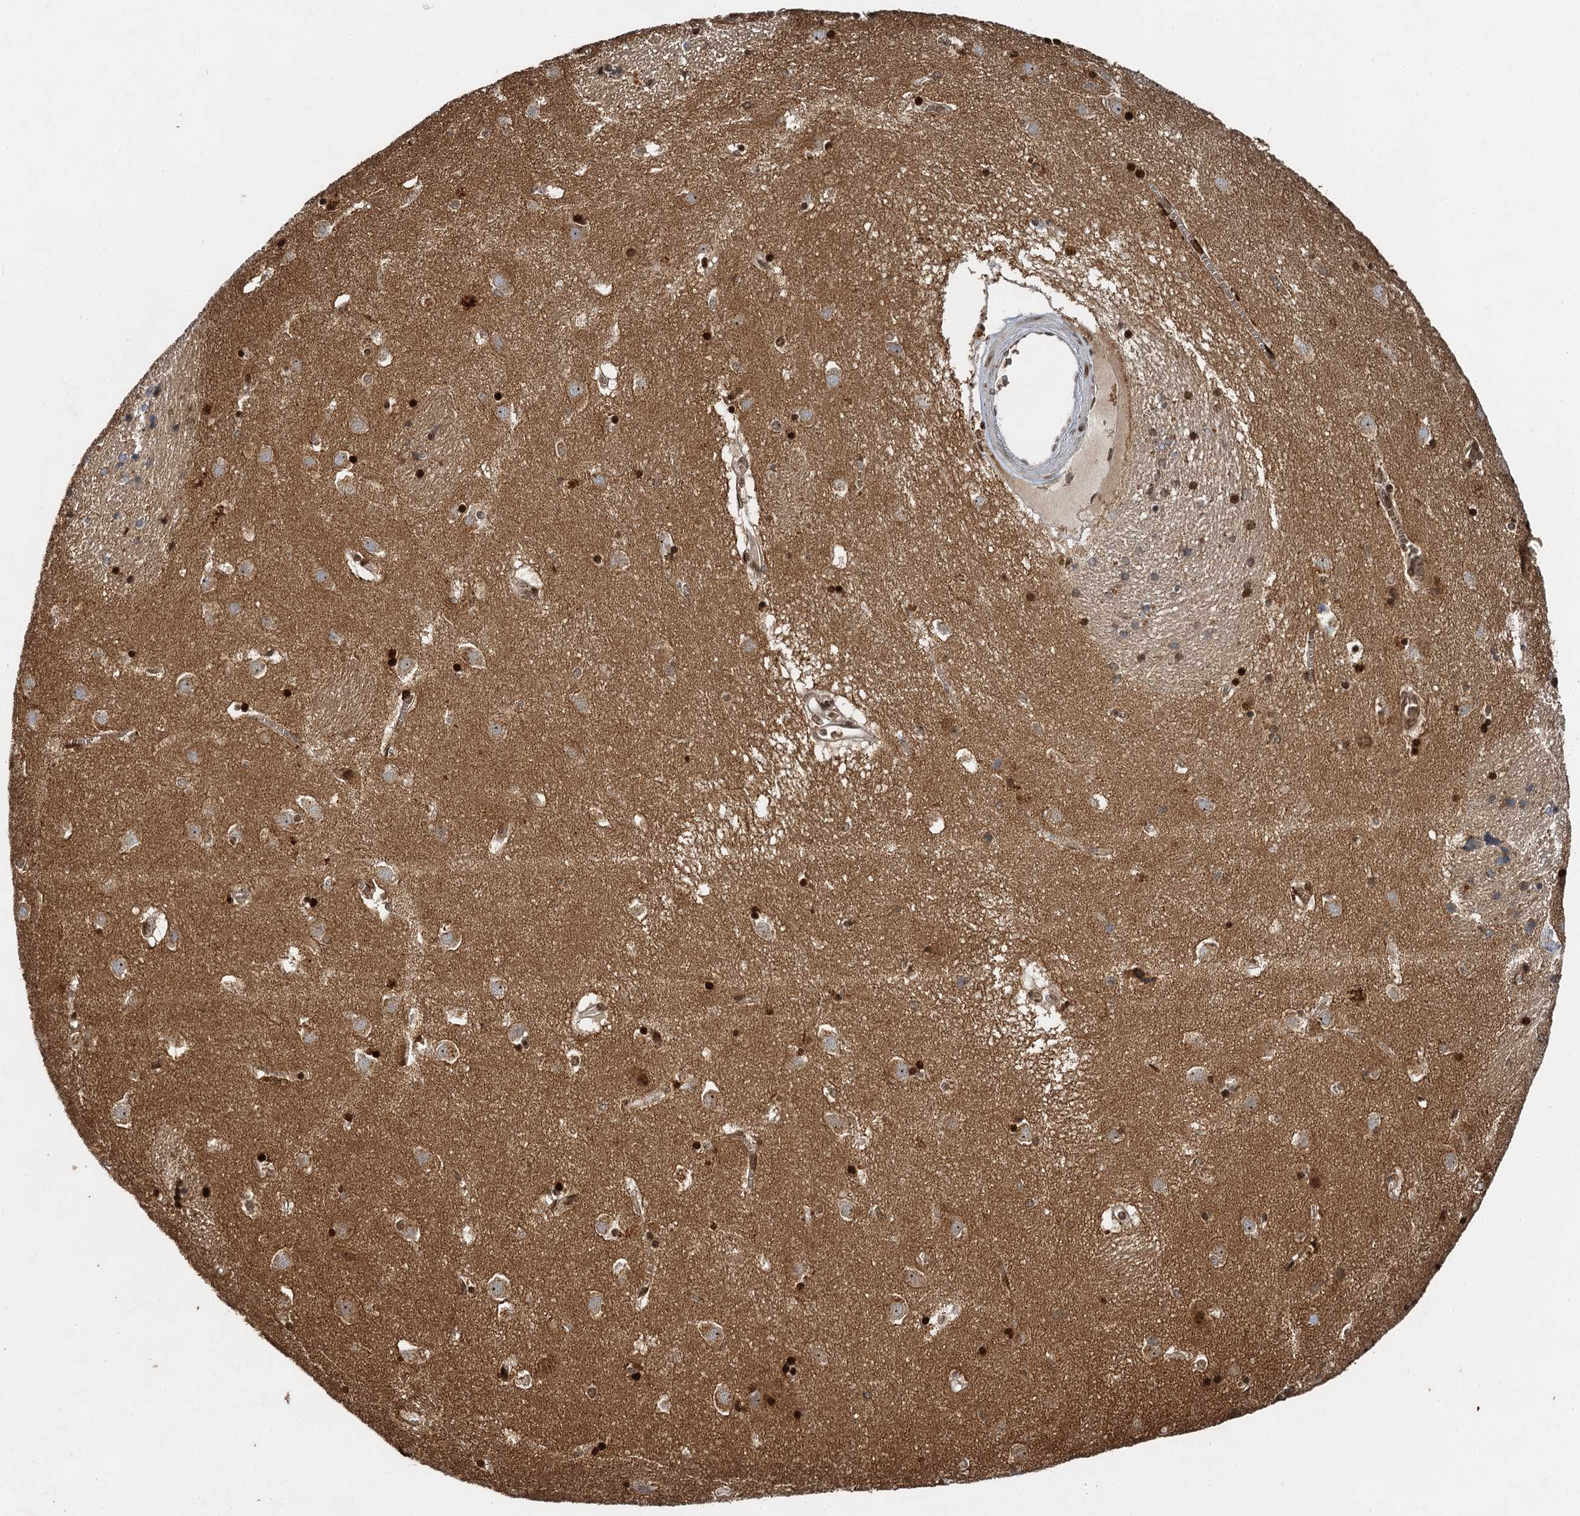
{"staining": {"intensity": "strong", "quantity": ">75%", "location": "nuclear"}, "tissue": "caudate", "cell_type": "Glial cells", "image_type": "normal", "snomed": [{"axis": "morphology", "description": "Normal tissue, NOS"}, {"axis": "topography", "description": "Lateral ventricle wall"}], "caption": "Unremarkable caudate reveals strong nuclear positivity in about >75% of glial cells, visualized by immunohistochemistry. (DAB IHC, brown staining for protein, blue staining for nuclei).", "gene": "BCS1L", "patient": {"sex": "male", "age": 70}}